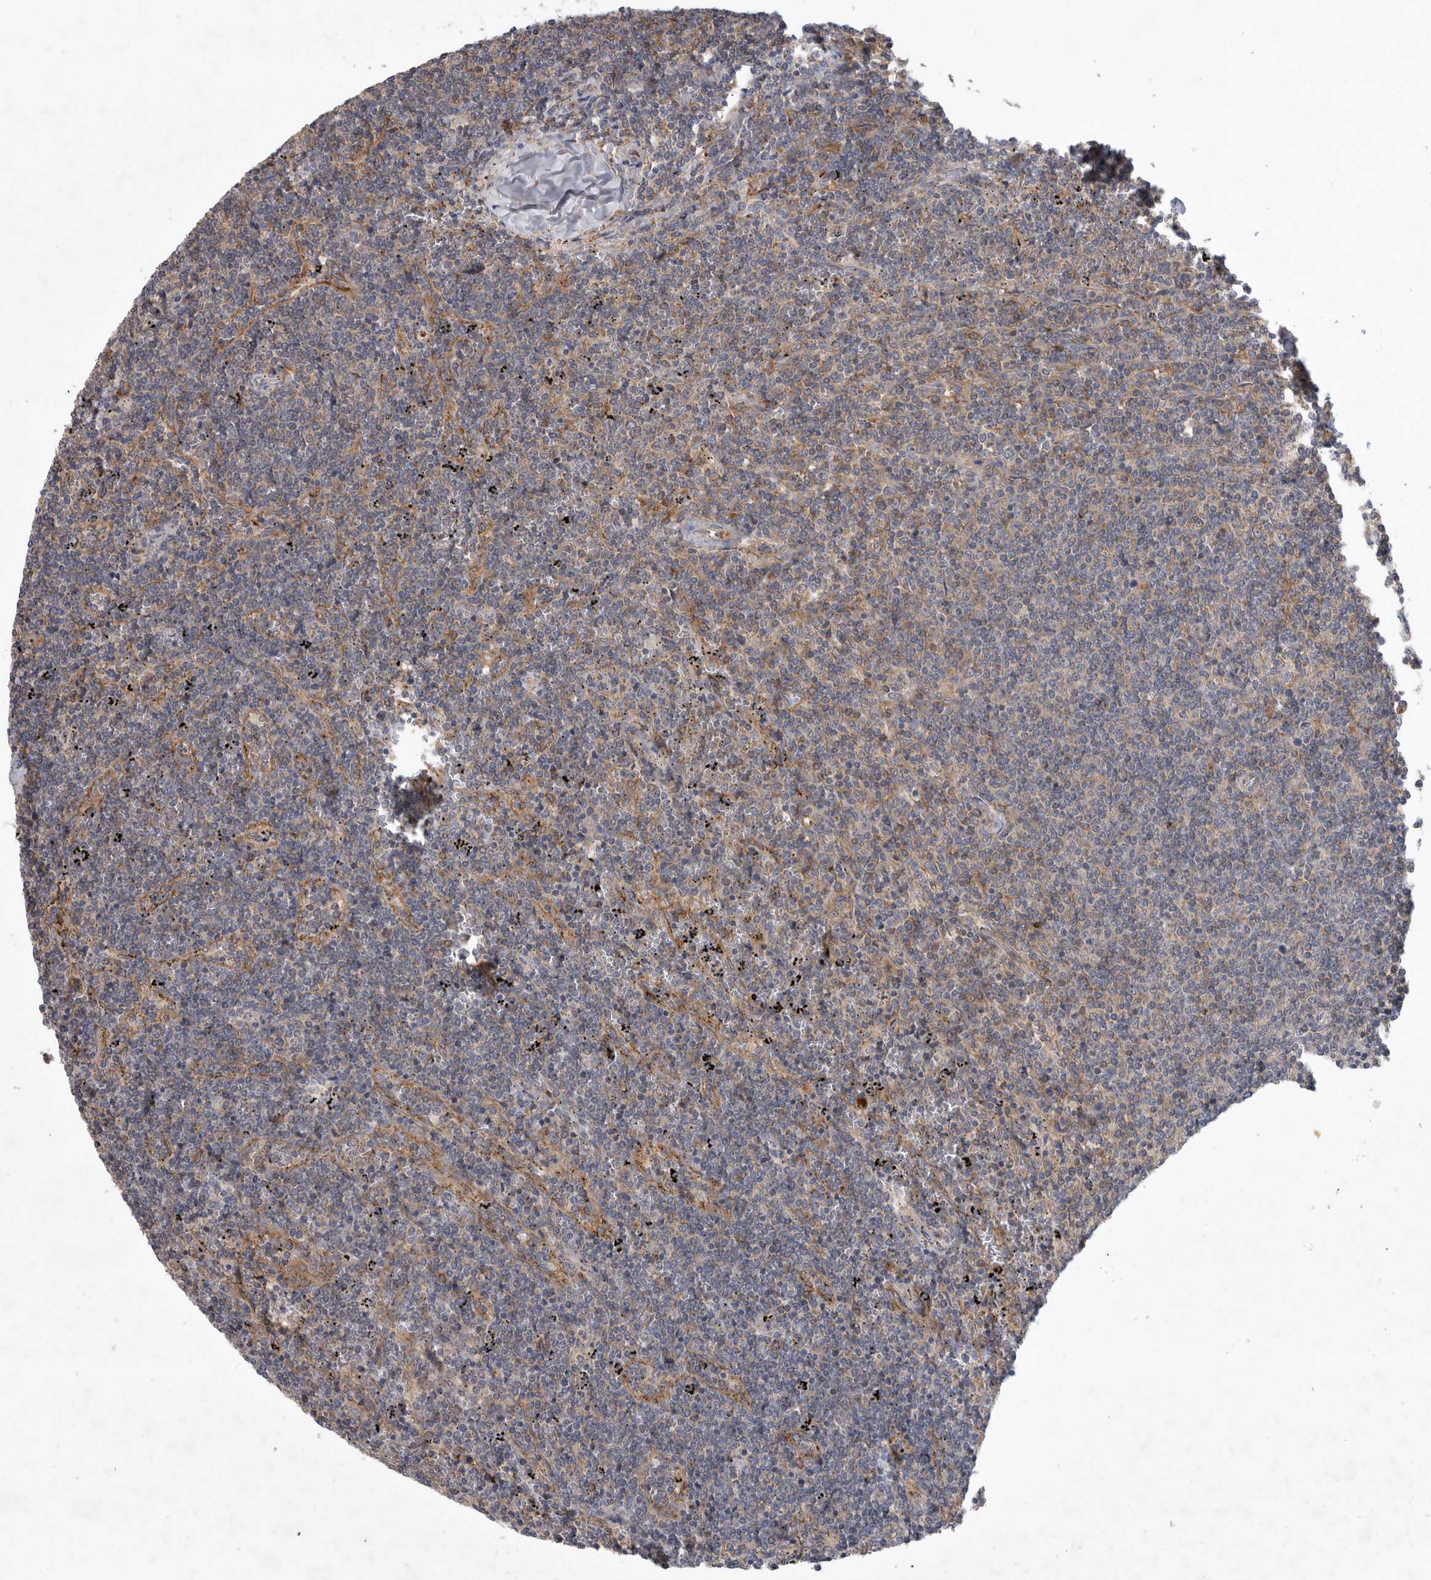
{"staining": {"intensity": "weak", "quantity": "<25%", "location": "cytoplasmic/membranous"}, "tissue": "lymphoma", "cell_type": "Tumor cells", "image_type": "cancer", "snomed": [{"axis": "morphology", "description": "Malignant lymphoma, non-Hodgkin's type, Low grade"}, {"axis": "topography", "description": "Spleen"}], "caption": "High magnification brightfield microscopy of lymphoma stained with DAB (brown) and counterstained with hematoxylin (blue): tumor cells show no significant positivity.", "gene": "C1orf109", "patient": {"sex": "female", "age": 50}}